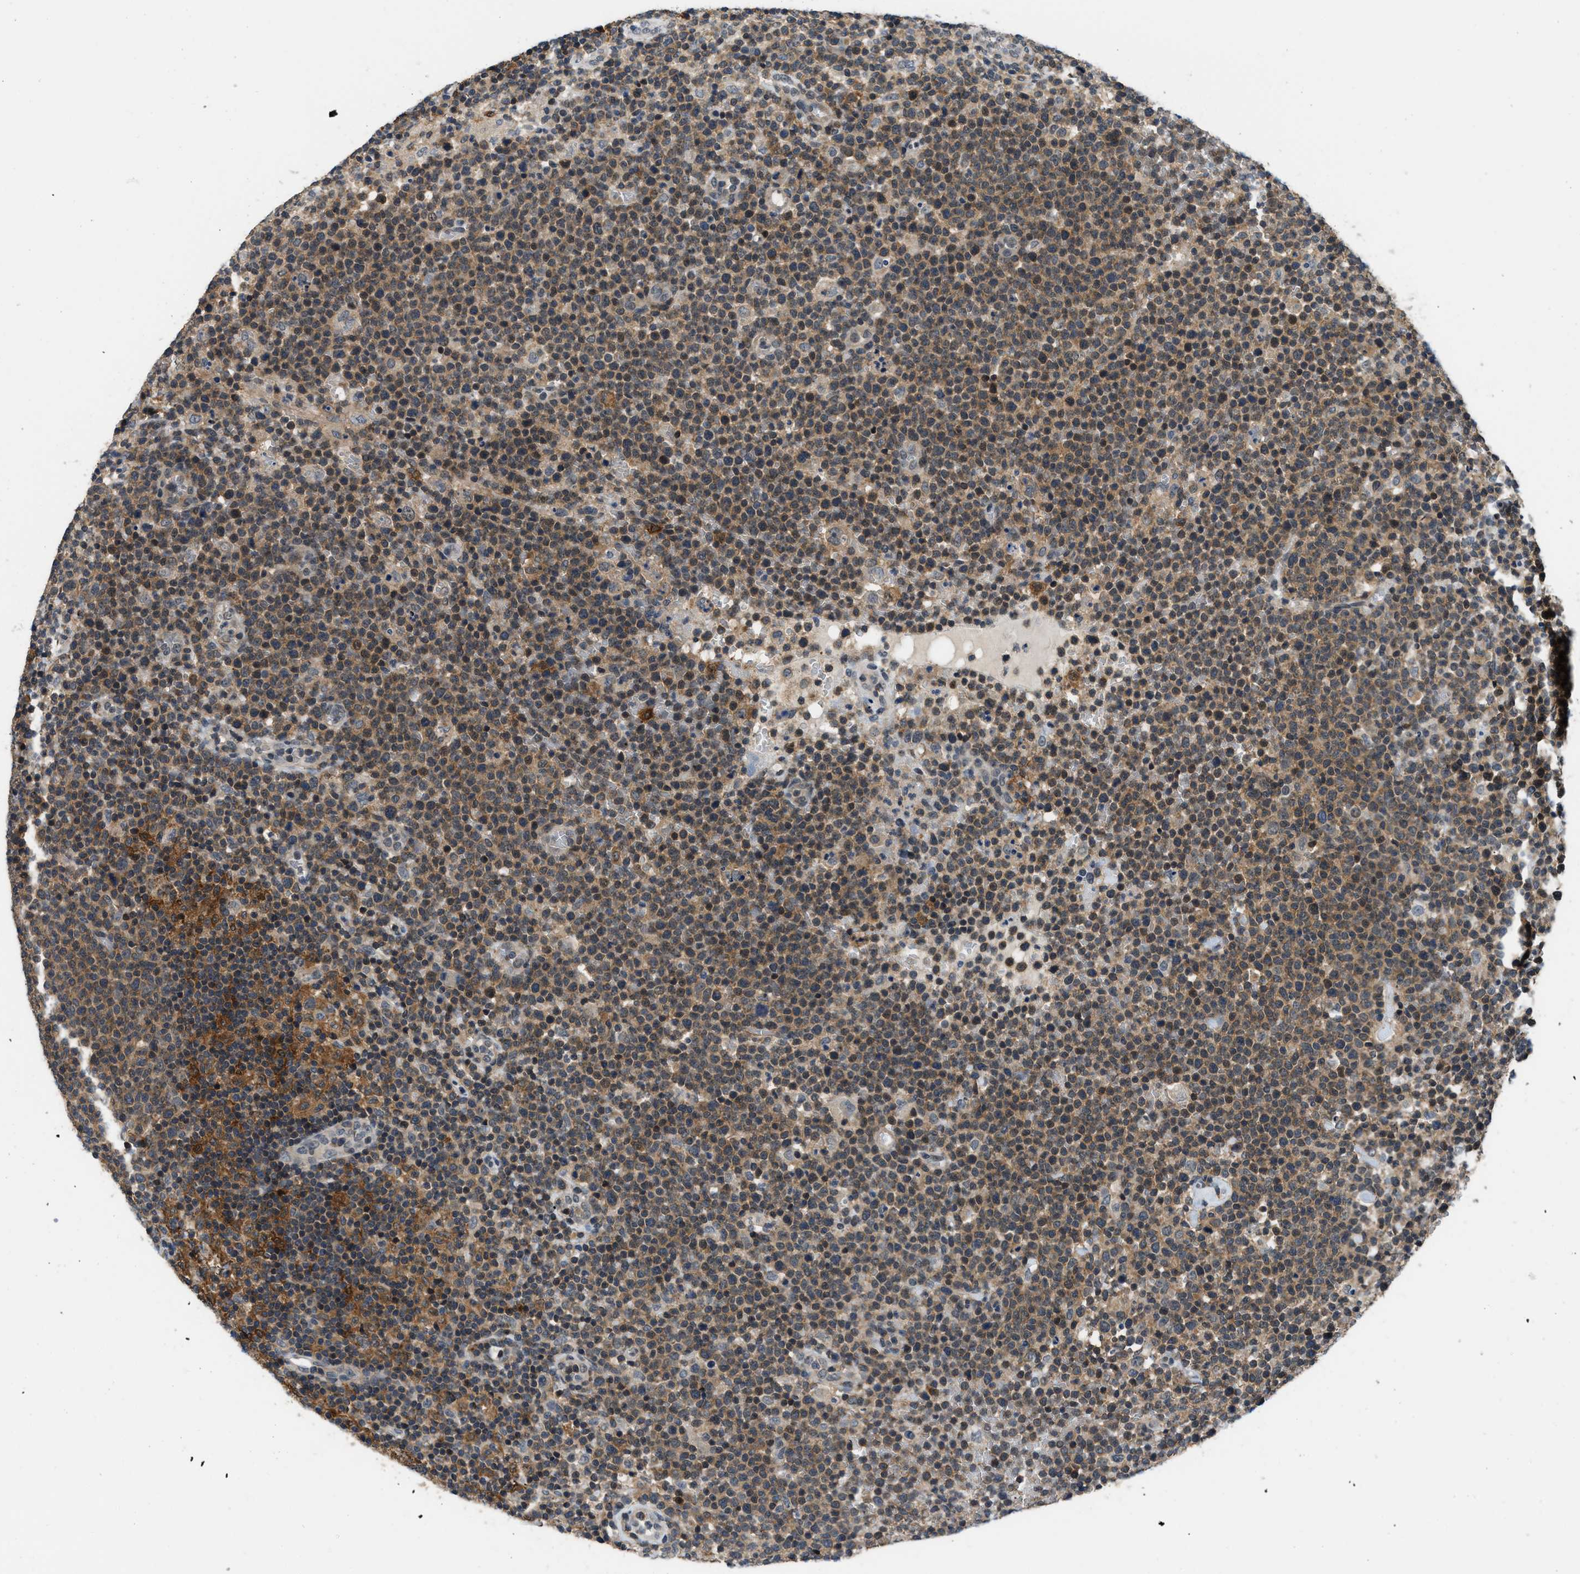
{"staining": {"intensity": "moderate", "quantity": ">75%", "location": "cytoplasmic/membranous"}, "tissue": "lymphoma", "cell_type": "Tumor cells", "image_type": "cancer", "snomed": [{"axis": "morphology", "description": "Malignant lymphoma, non-Hodgkin's type, High grade"}, {"axis": "topography", "description": "Lymph node"}], "caption": "Brown immunohistochemical staining in high-grade malignant lymphoma, non-Hodgkin's type demonstrates moderate cytoplasmic/membranous staining in approximately >75% of tumor cells.", "gene": "MTMR1", "patient": {"sex": "male", "age": 61}}